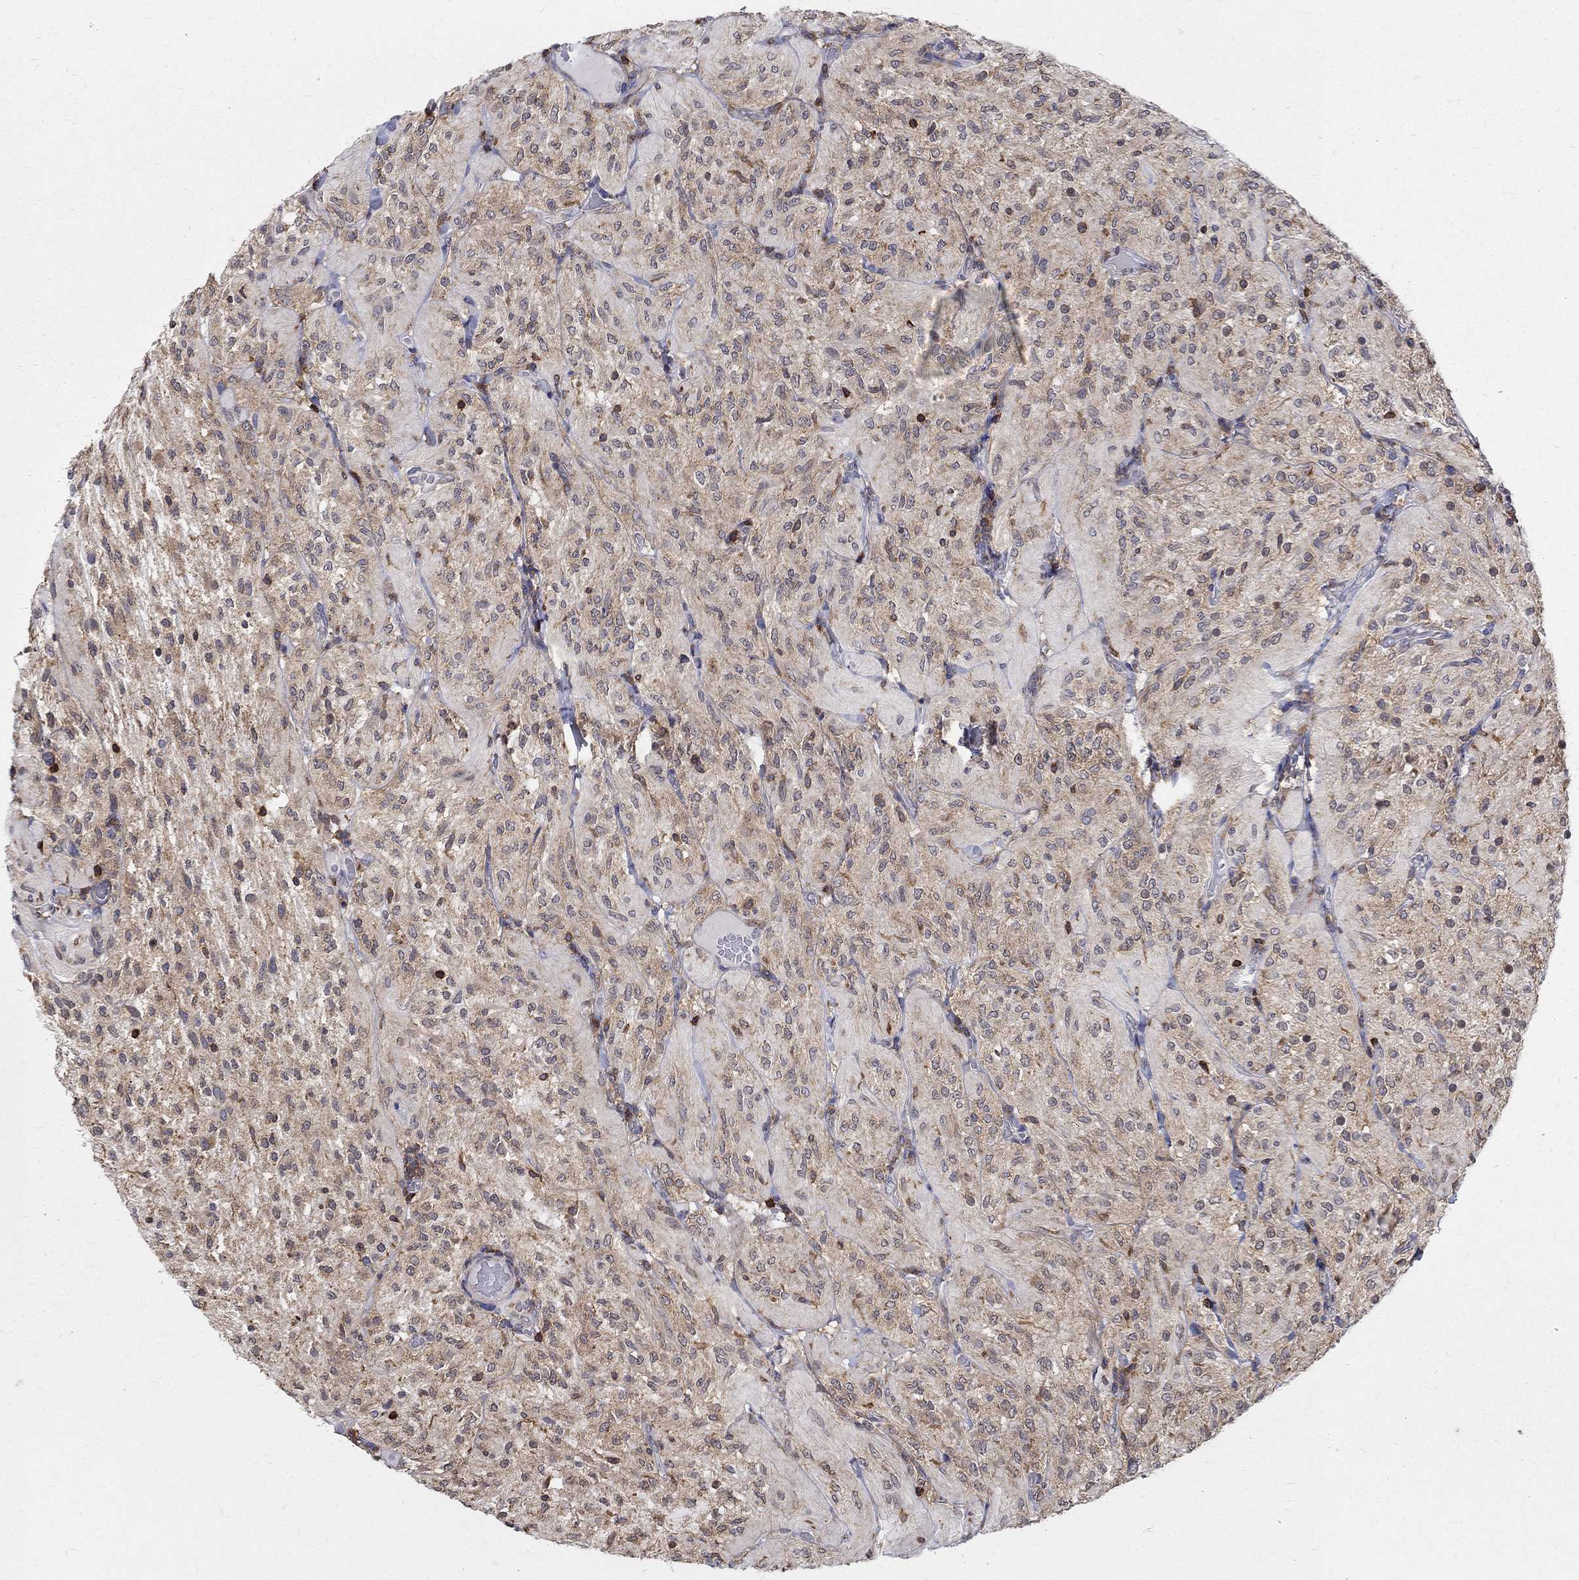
{"staining": {"intensity": "strong", "quantity": "<25%", "location": "cytoplasmic/membranous,nuclear"}, "tissue": "glioma", "cell_type": "Tumor cells", "image_type": "cancer", "snomed": [{"axis": "morphology", "description": "Glioma, malignant, Low grade"}, {"axis": "topography", "description": "Brain"}], "caption": "The image displays a brown stain indicating the presence of a protein in the cytoplasmic/membranous and nuclear of tumor cells in glioma.", "gene": "AGAP2", "patient": {"sex": "male", "age": 3}}